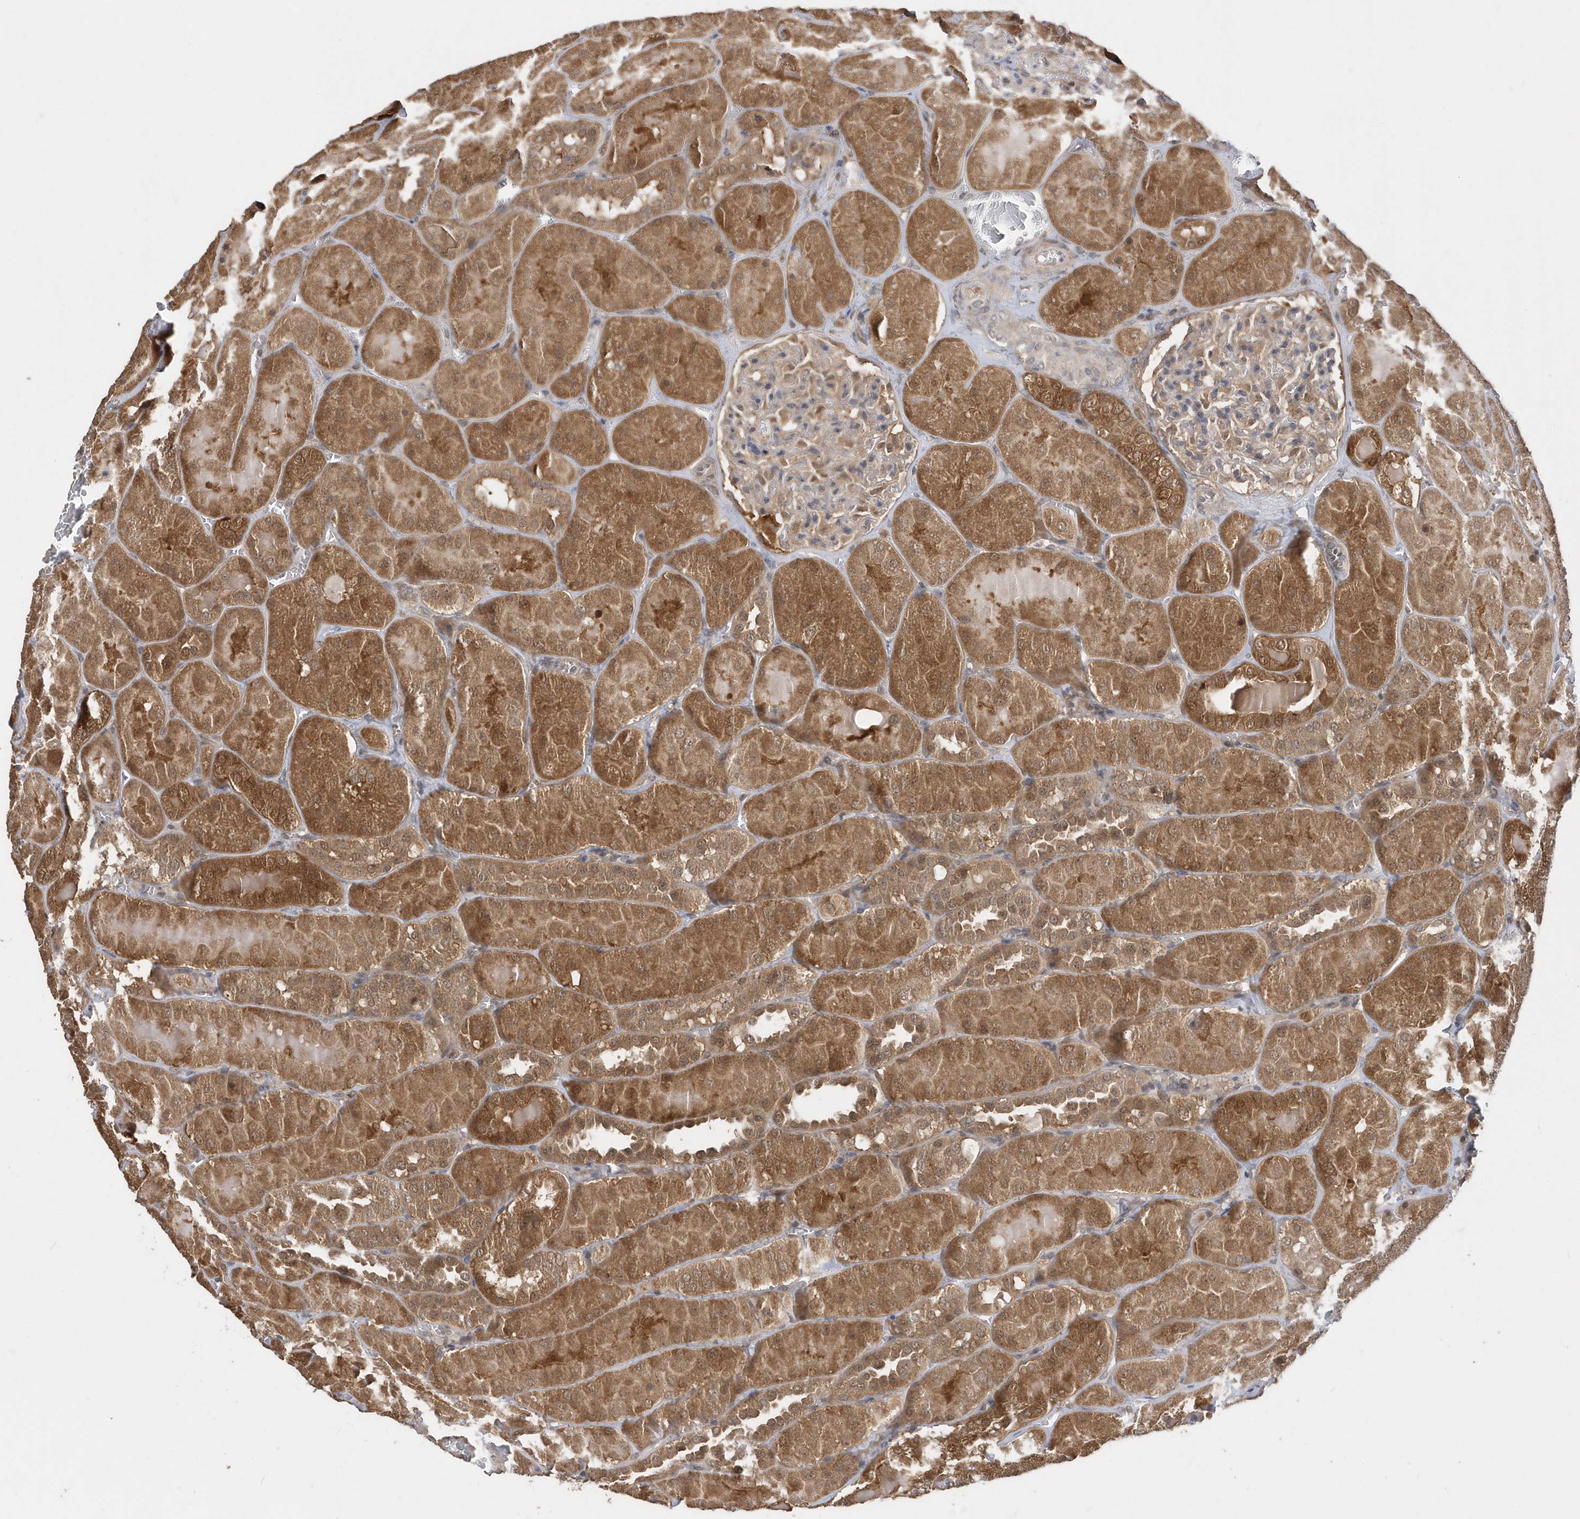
{"staining": {"intensity": "weak", "quantity": "25%-75%", "location": "cytoplasmic/membranous"}, "tissue": "kidney", "cell_type": "Cells in glomeruli", "image_type": "normal", "snomed": [{"axis": "morphology", "description": "Normal tissue, NOS"}, {"axis": "topography", "description": "Kidney"}], "caption": "Kidney stained with immunohistochemistry (IHC) reveals weak cytoplasmic/membranous expression in about 25%-75% of cells in glomeruli.", "gene": "RPEL1", "patient": {"sex": "male", "age": 28}}